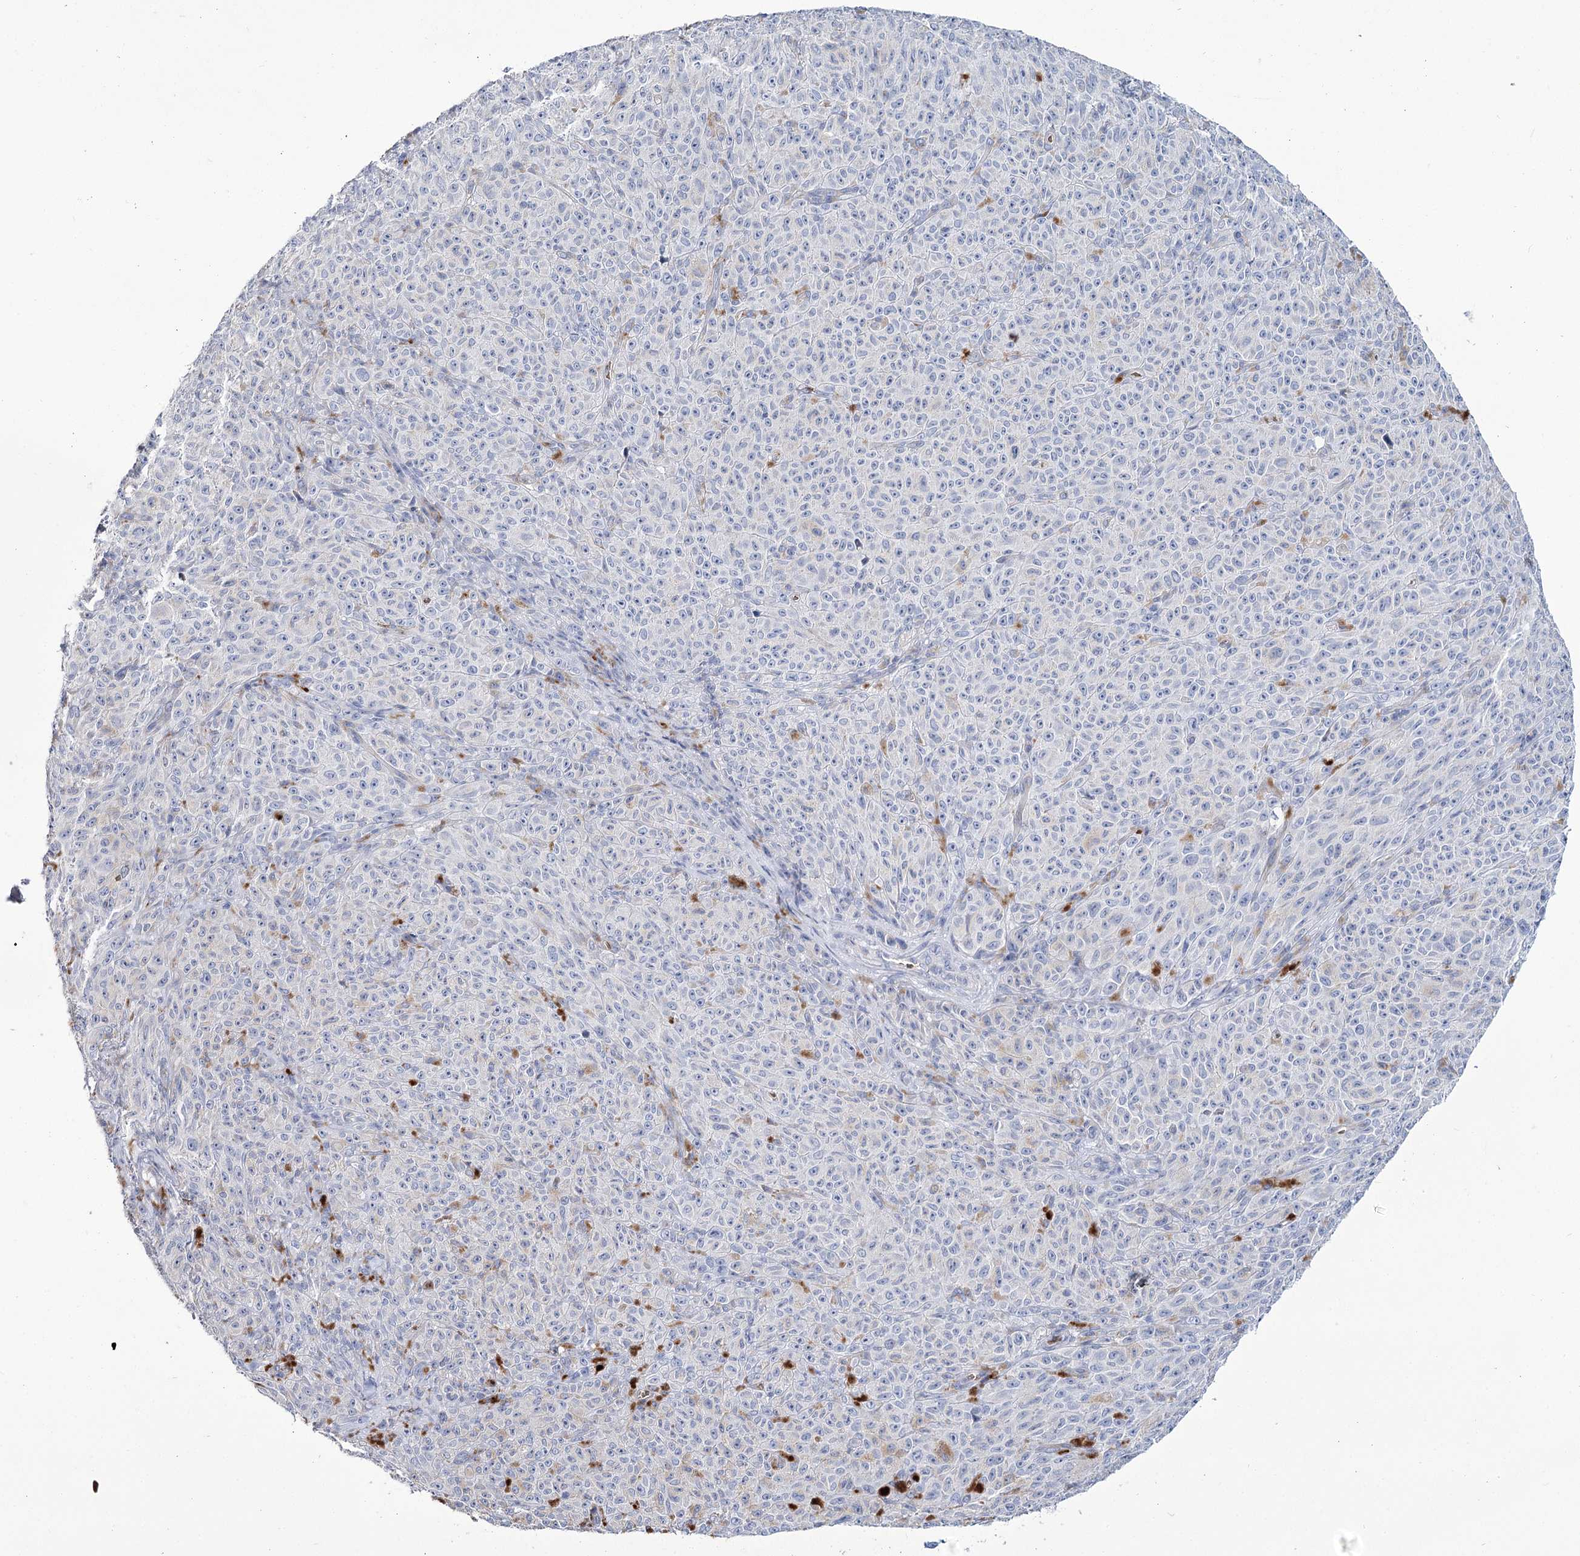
{"staining": {"intensity": "negative", "quantity": "none", "location": "none"}, "tissue": "melanoma", "cell_type": "Tumor cells", "image_type": "cancer", "snomed": [{"axis": "morphology", "description": "Malignant melanoma, NOS"}, {"axis": "topography", "description": "Skin"}], "caption": "This histopathology image is of melanoma stained with IHC to label a protein in brown with the nuclei are counter-stained blue. There is no expression in tumor cells. The staining is performed using DAB (3,3'-diaminobenzidine) brown chromogen with nuclei counter-stained in using hematoxylin.", "gene": "GBF1", "patient": {"sex": "female", "age": 82}}